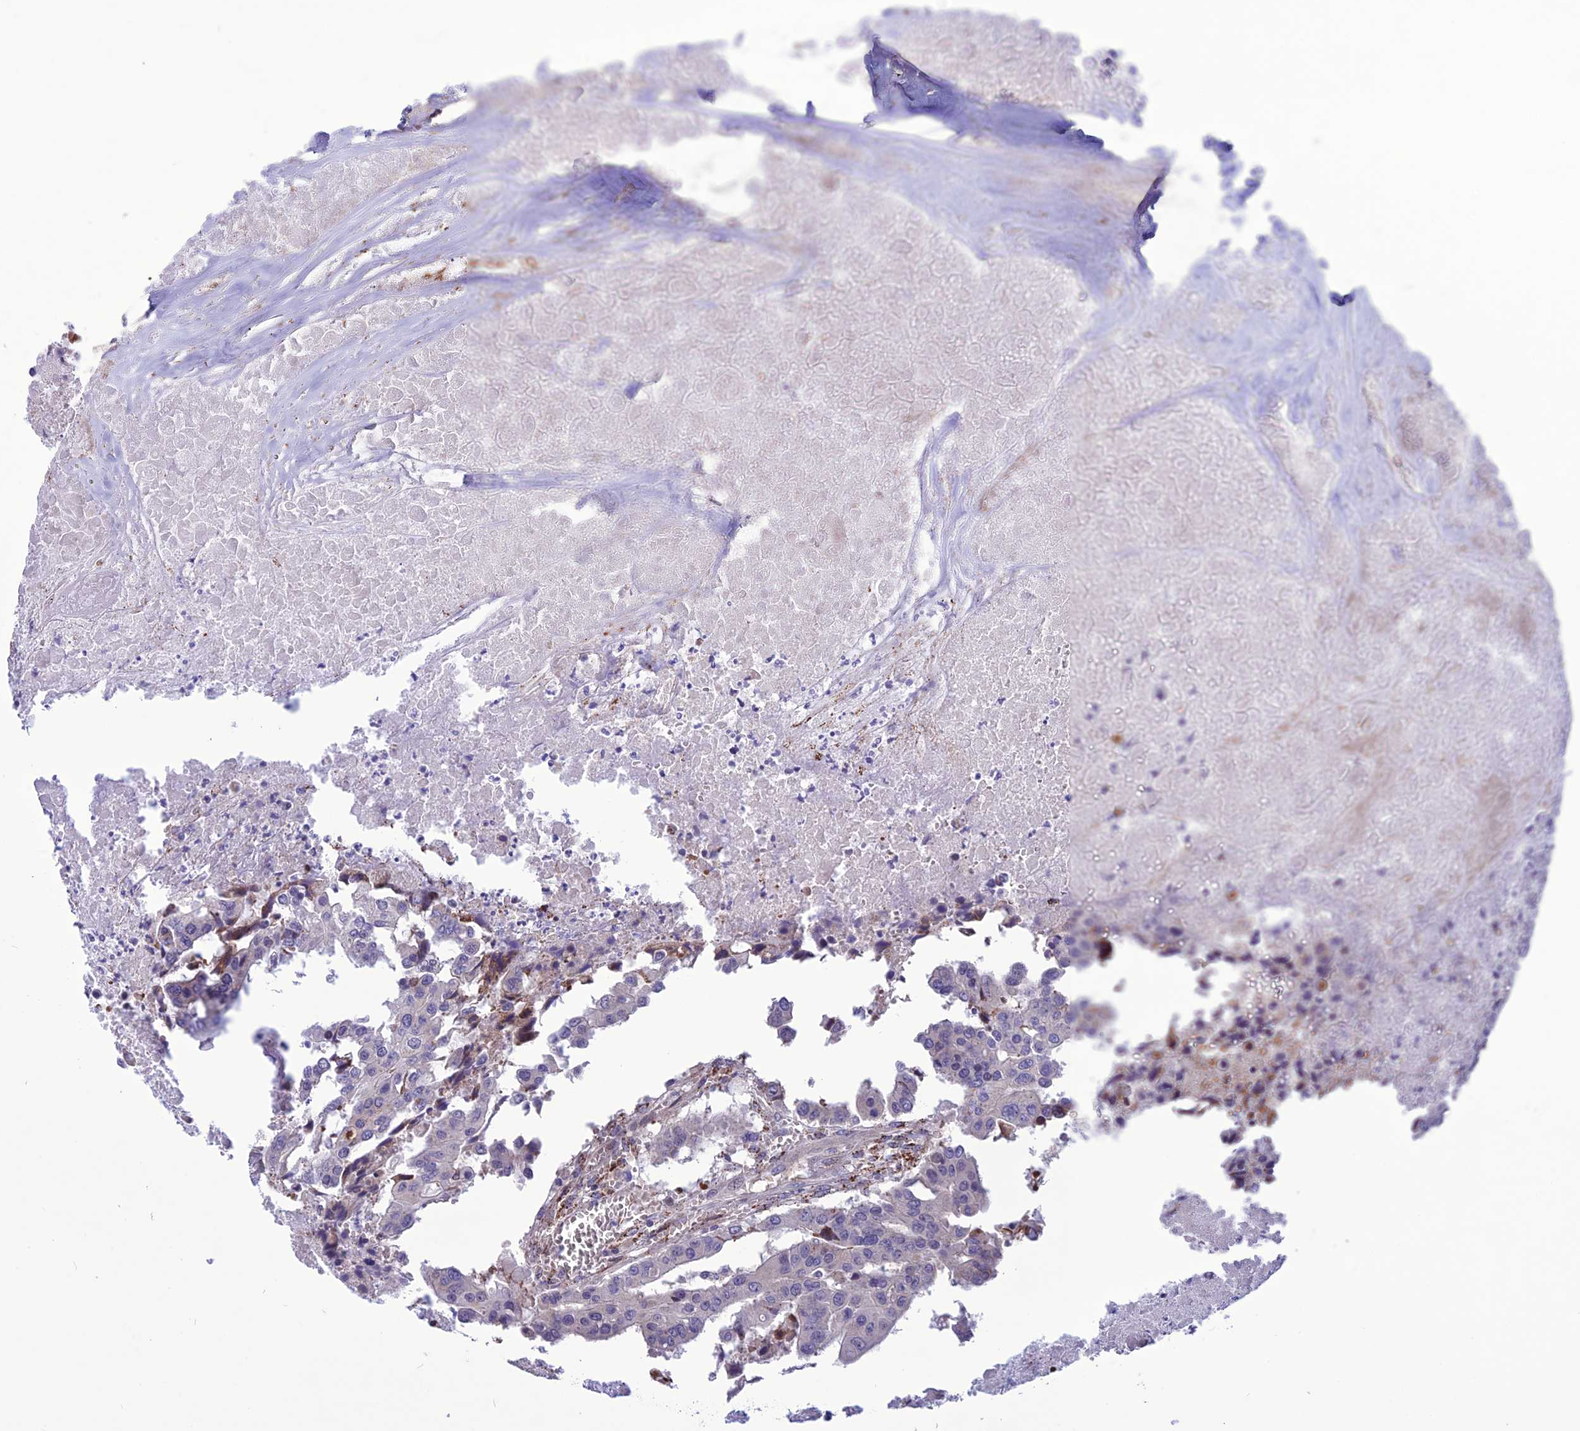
{"staining": {"intensity": "negative", "quantity": "none", "location": "none"}, "tissue": "colorectal cancer", "cell_type": "Tumor cells", "image_type": "cancer", "snomed": [{"axis": "morphology", "description": "Adenocarcinoma, NOS"}, {"axis": "topography", "description": "Colon"}], "caption": "Immunohistochemistry histopathology image of neoplastic tissue: human colorectal cancer (adenocarcinoma) stained with DAB shows no significant protein staining in tumor cells.", "gene": "PSMF1", "patient": {"sex": "male", "age": 77}}